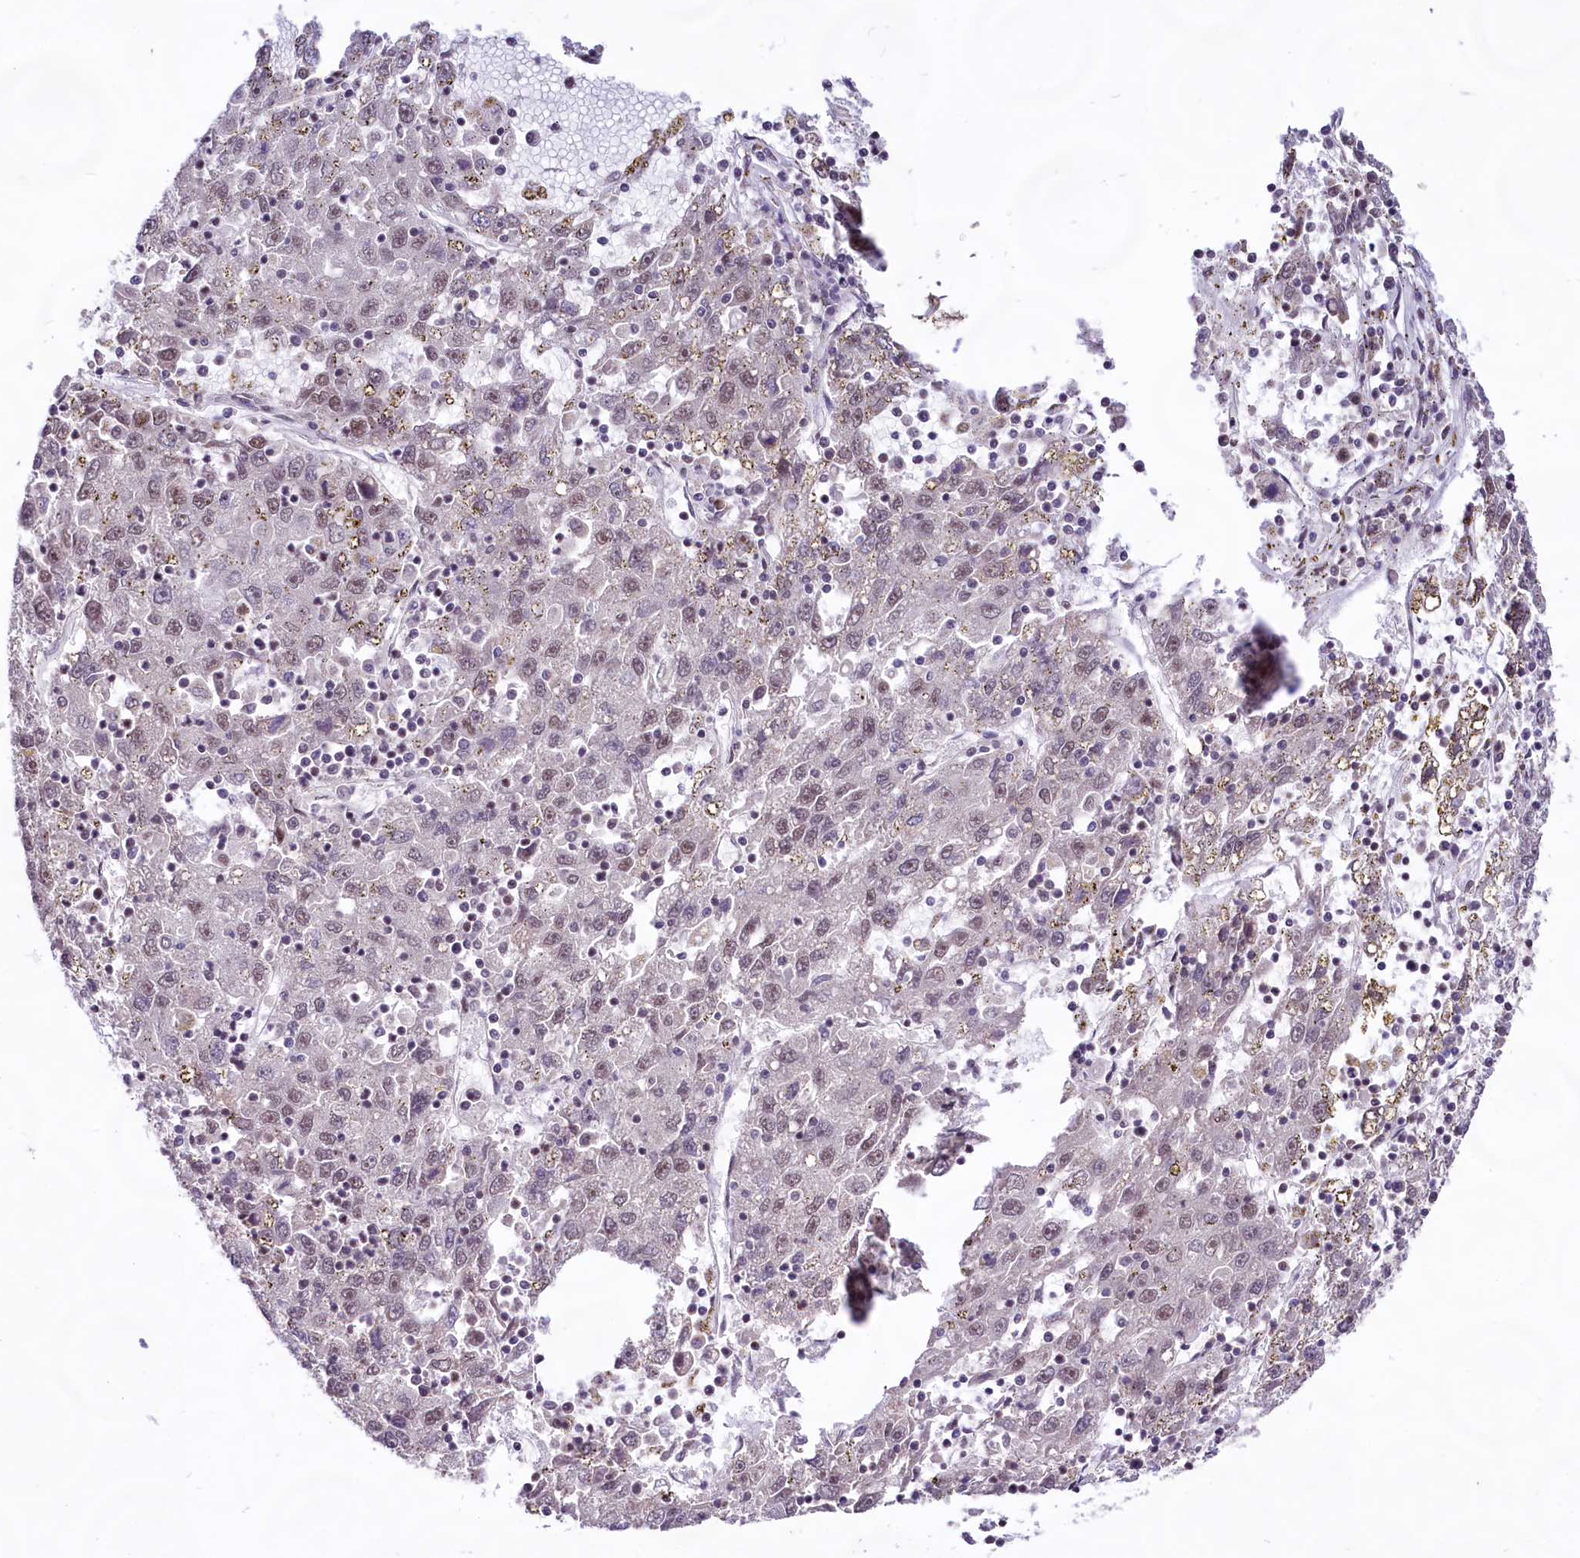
{"staining": {"intensity": "weak", "quantity": "<25%", "location": "nuclear"}, "tissue": "liver cancer", "cell_type": "Tumor cells", "image_type": "cancer", "snomed": [{"axis": "morphology", "description": "Carcinoma, Hepatocellular, NOS"}, {"axis": "topography", "description": "Liver"}], "caption": "There is no significant expression in tumor cells of liver cancer.", "gene": "HIRA", "patient": {"sex": "male", "age": 49}}